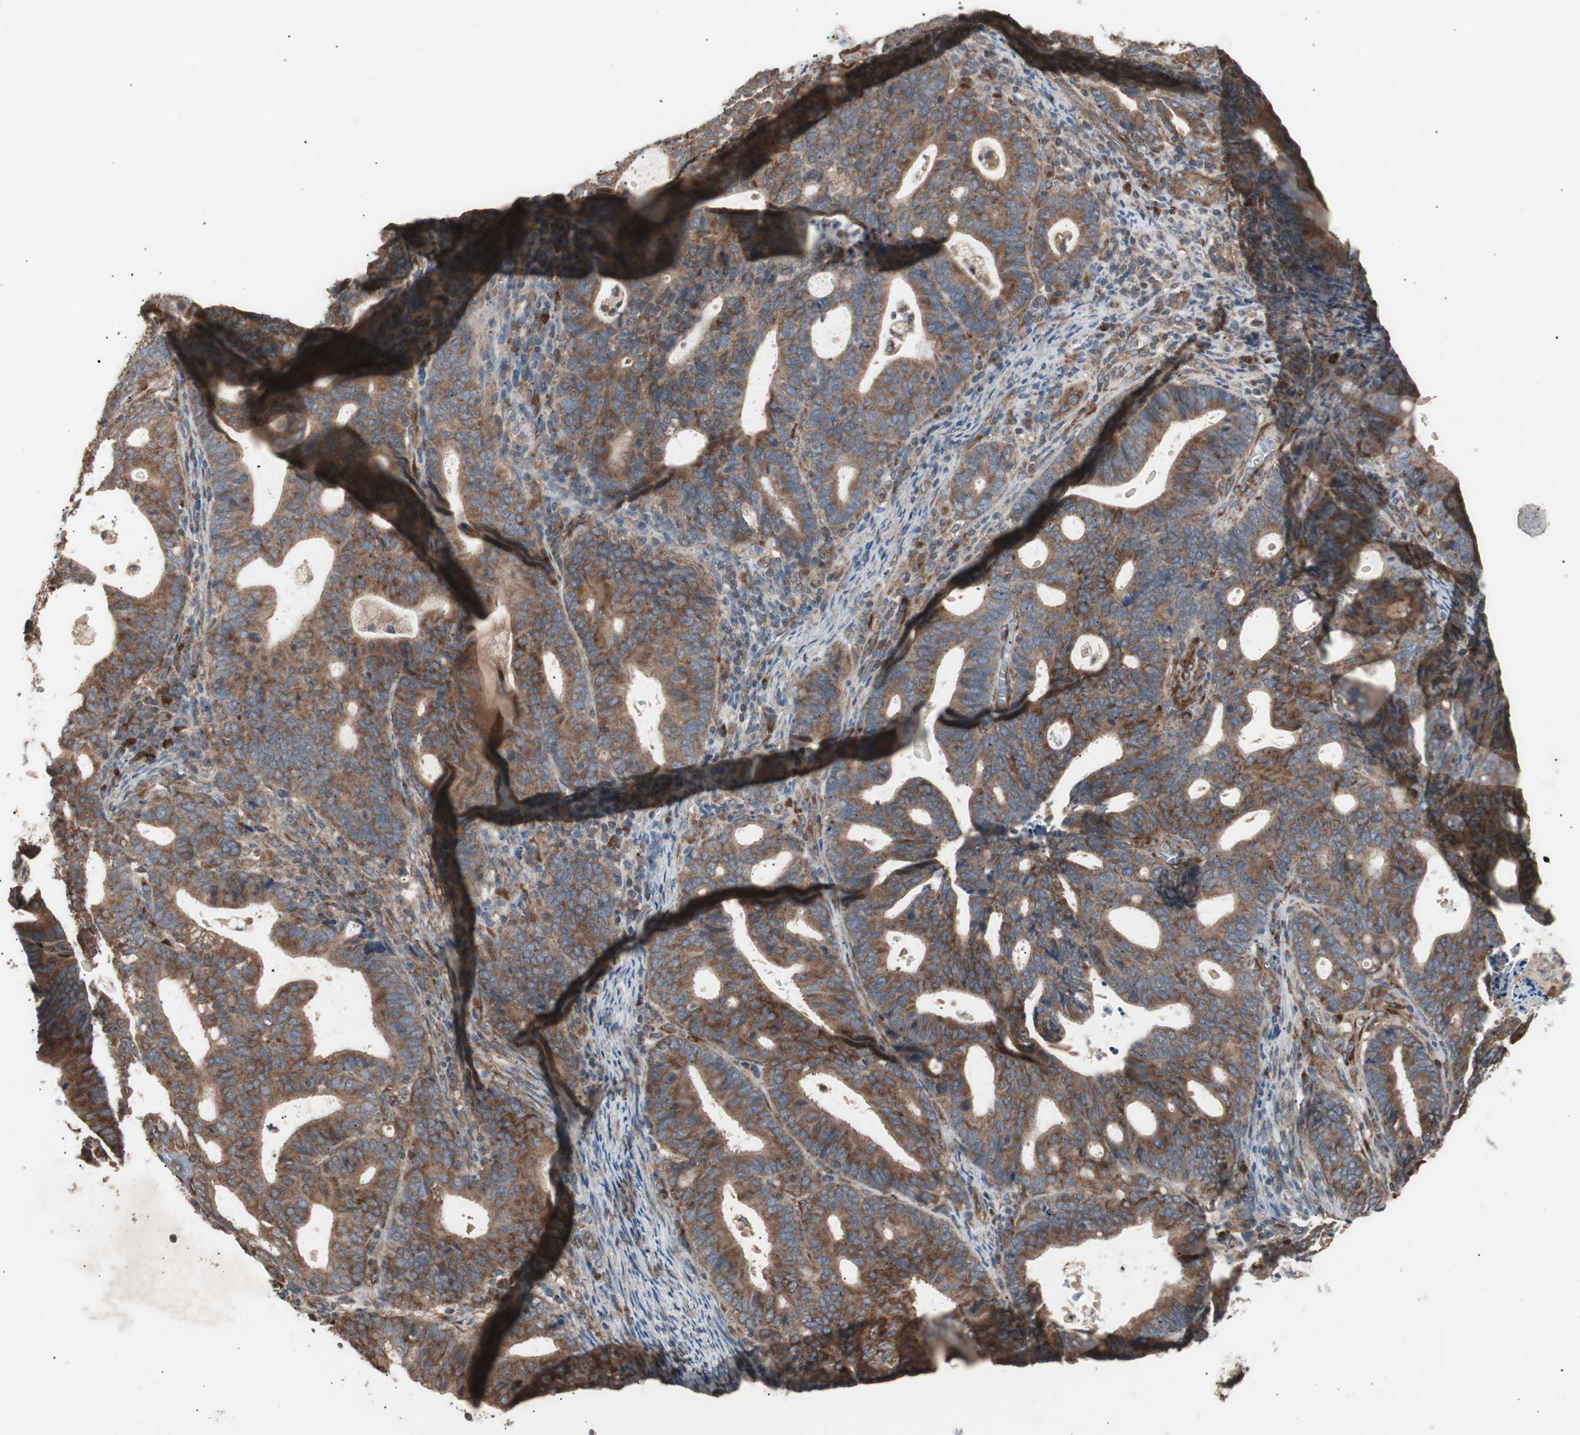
{"staining": {"intensity": "strong", "quantity": ">75%", "location": "cytoplasmic/membranous"}, "tissue": "endometrial cancer", "cell_type": "Tumor cells", "image_type": "cancer", "snomed": [{"axis": "morphology", "description": "Adenocarcinoma, NOS"}, {"axis": "topography", "description": "Uterus"}], "caption": "Immunohistochemical staining of endometrial adenocarcinoma shows high levels of strong cytoplasmic/membranous protein positivity in approximately >75% of tumor cells.", "gene": "LZTS1", "patient": {"sex": "female", "age": 83}}